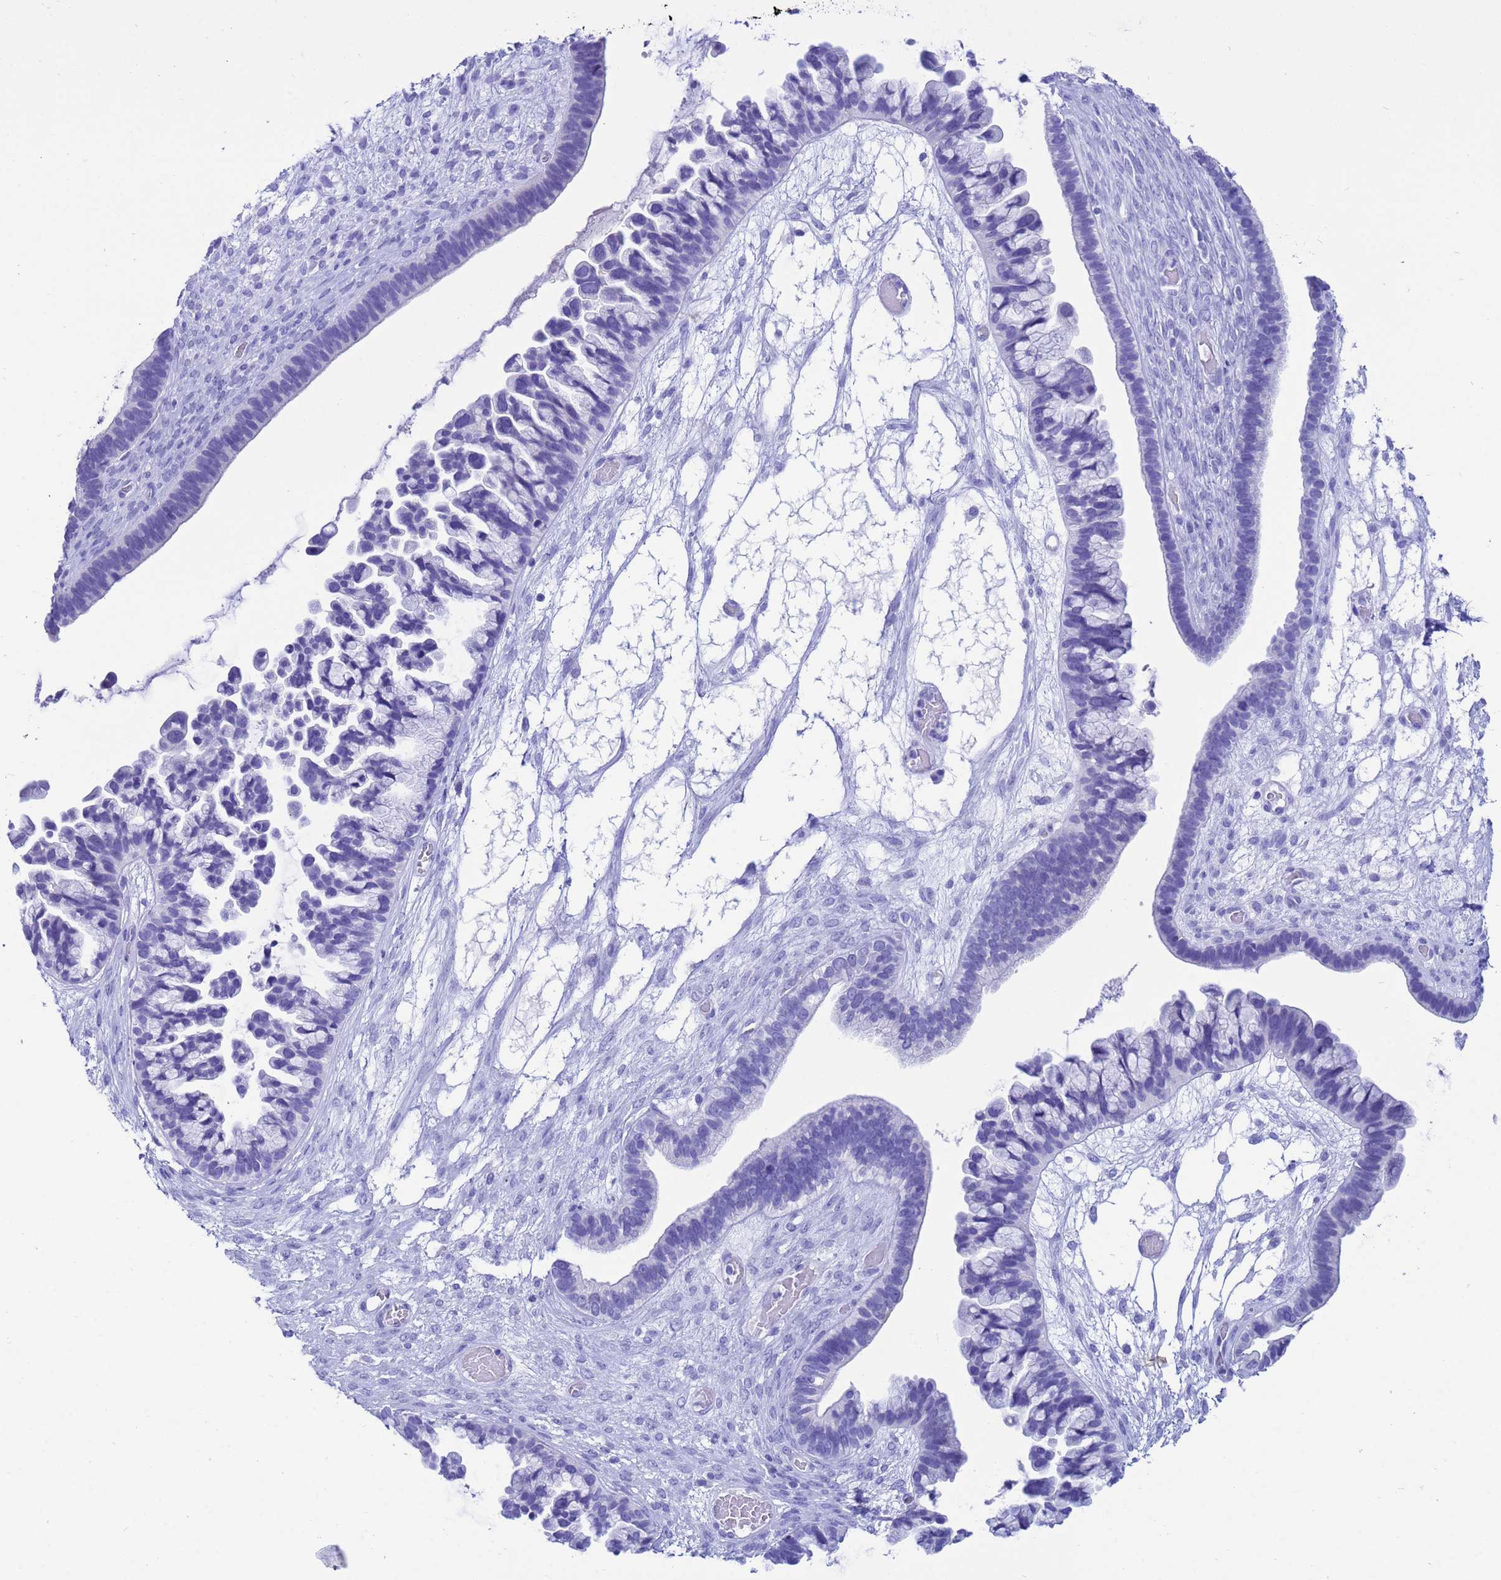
{"staining": {"intensity": "negative", "quantity": "none", "location": "none"}, "tissue": "ovarian cancer", "cell_type": "Tumor cells", "image_type": "cancer", "snomed": [{"axis": "morphology", "description": "Cystadenocarcinoma, serous, NOS"}, {"axis": "topography", "description": "Ovary"}], "caption": "Immunohistochemical staining of ovarian serous cystadenocarcinoma demonstrates no significant expression in tumor cells.", "gene": "AKR1C2", "patient": {"sex": "female", "age": 56}}